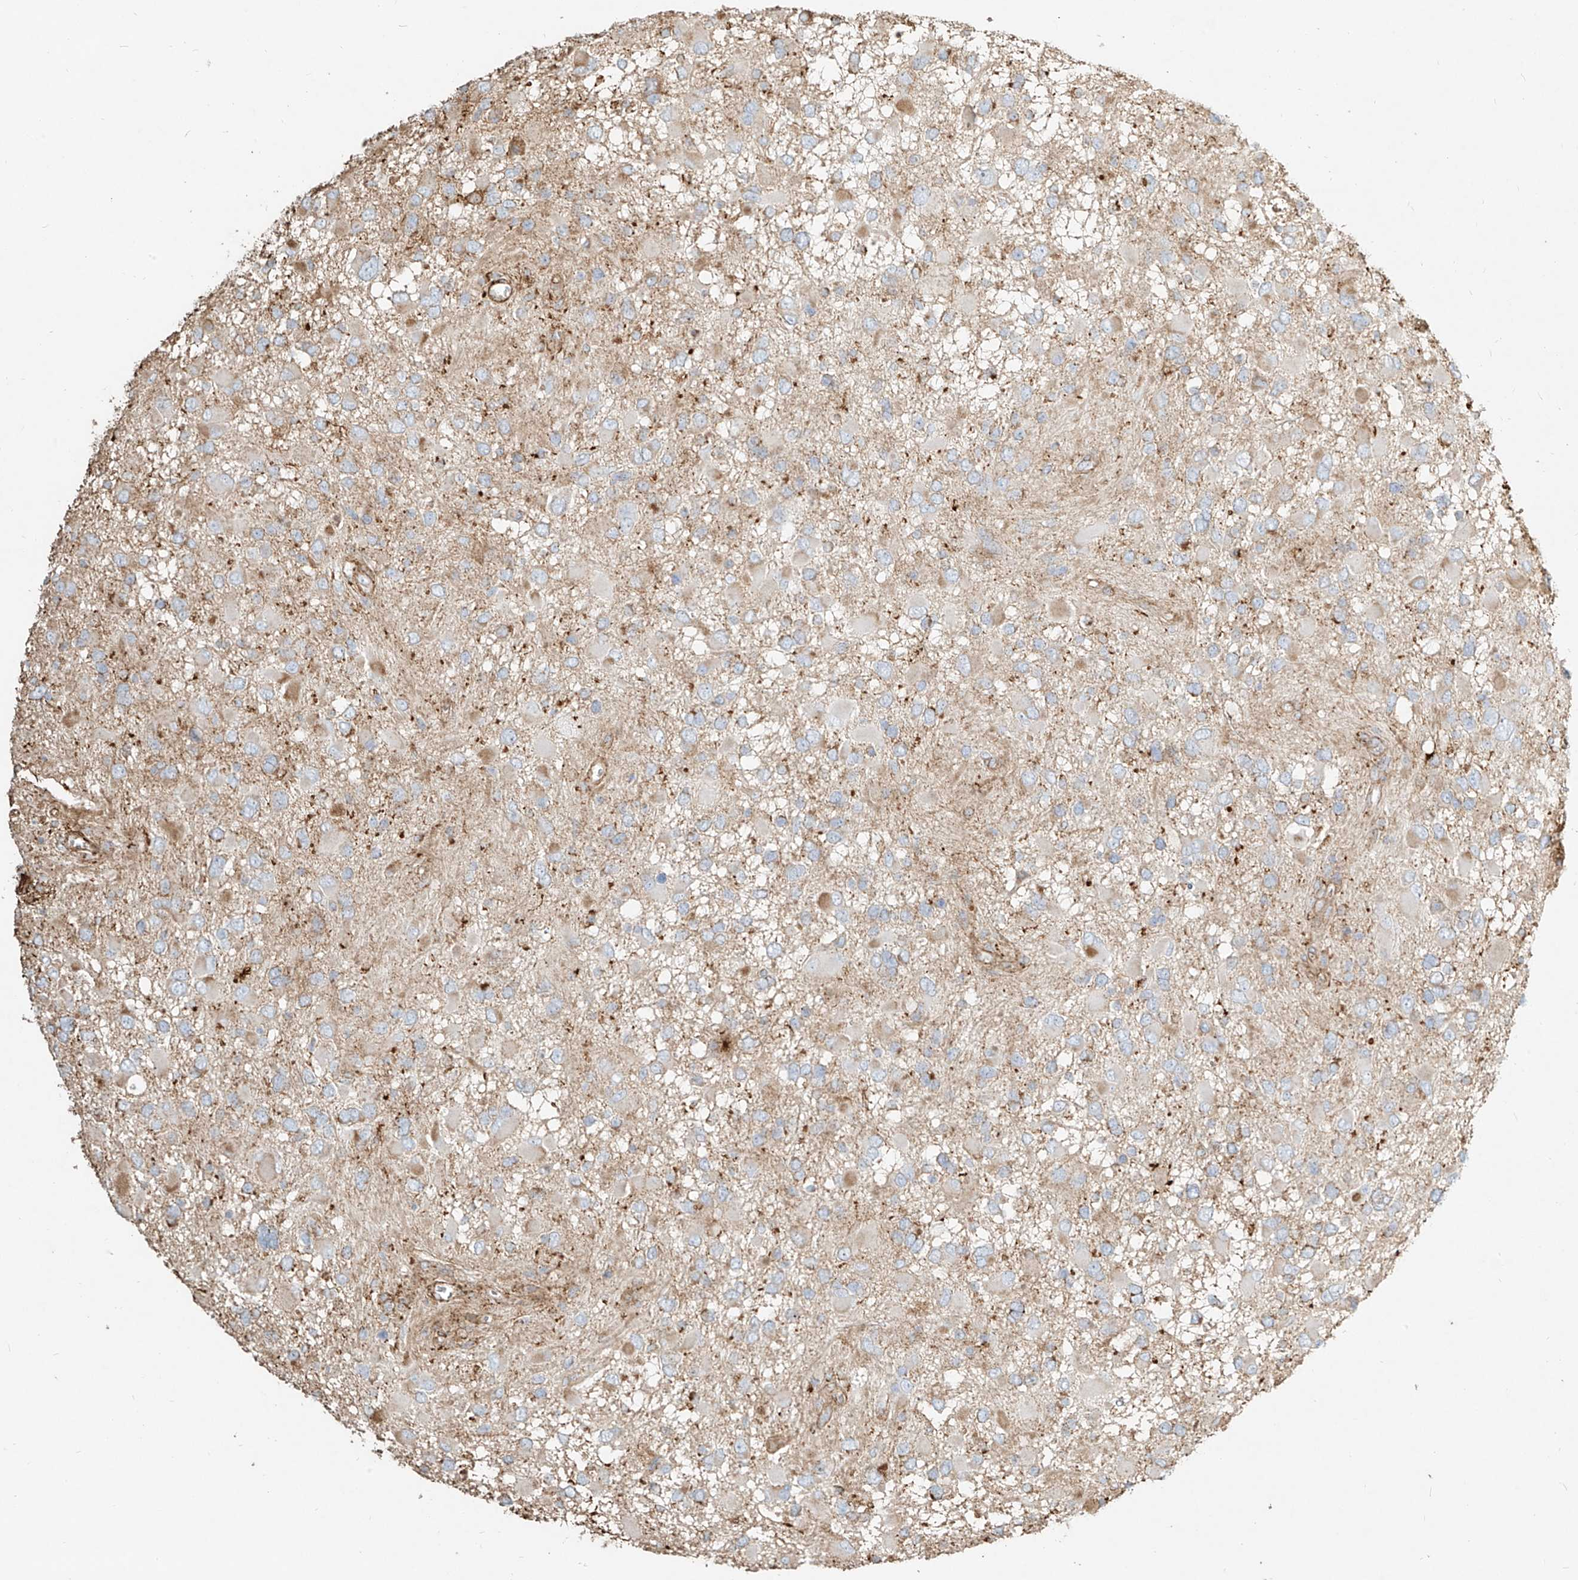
{"staining": {"intensity": "weak", "quantity": "<25%", "location": "cytoplasmic/membranous"}, "tissue": "glioma", "cell_type": "Tumor cells", "image_type": "cancer", "snomed": [{"axis": "morphology", "description": "Glioma, malignant, High grade"}, {"axis": "topography", "description": "Brain"}], "caption": "A high-resolution micrograph shows immunohistochemistry (IHC) staining of malignant glioma (high-grade), which displays no significant positivity in tumor cells.", "gene": "MTX2", "patient": {"sex": "male", "age": 53}}